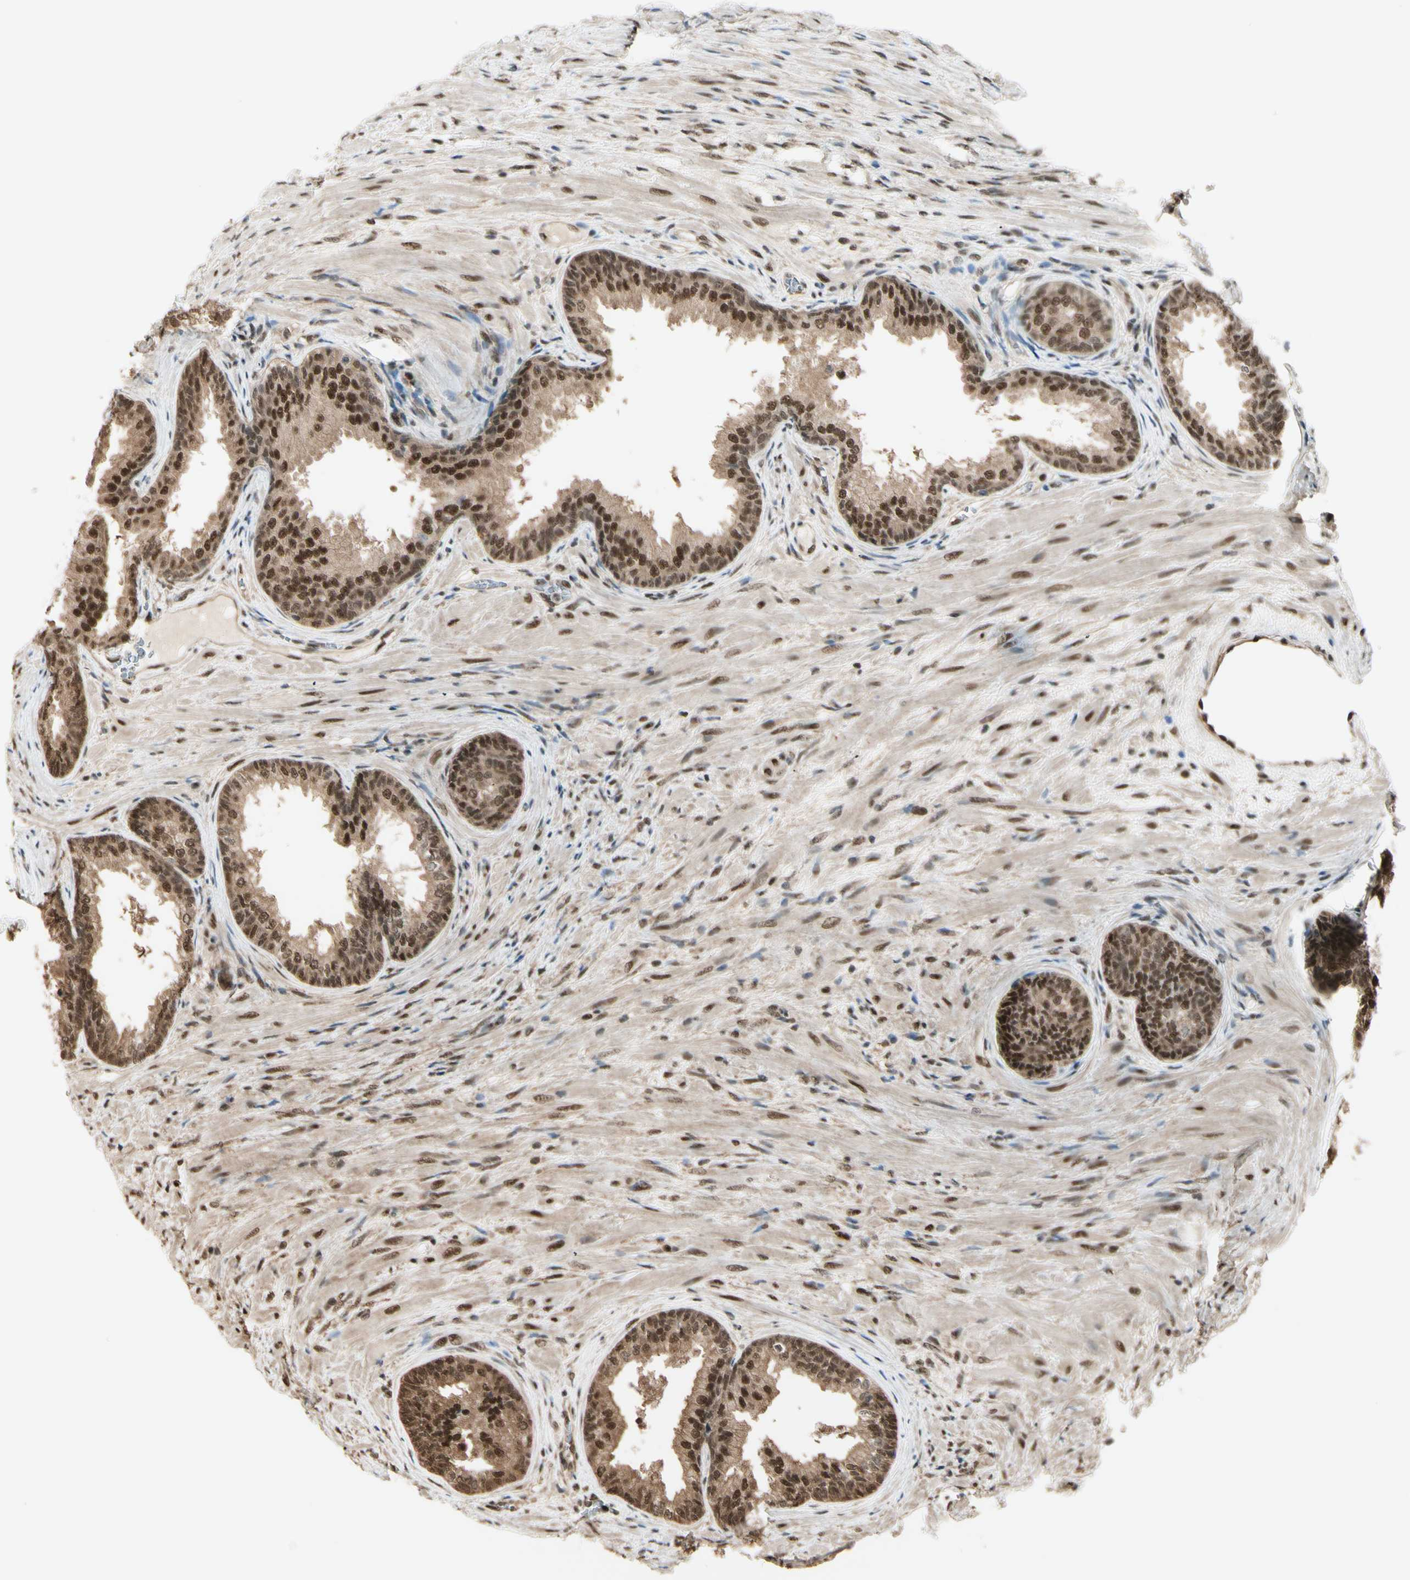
{"staining": {"intensity": "strong", "quantity": ">75%", "location": "cytoplasmic/membranous,nuclear"}, "tissue": "prostate", "cell_type": "Glandular cells", "image_type": "normal", "snomed": [{"axis": "morphology", "description": "Normal tissue, NOS"}, {"axis": "topography", "description": "Prostate"}], "caption": "Immunohistochemical staining of normal prostate shows strong cytoplasmic/membranous,nuclear protein expression in approximately >75% of glandular cells. Using DAB (3,3'-diaminobenzidine) (brown) and hematoxylin (blue) stains, captured at high magnification using brightfield microscopy.", "gene": "HSF1", "patient": {"sex": "male", "age": 76}}